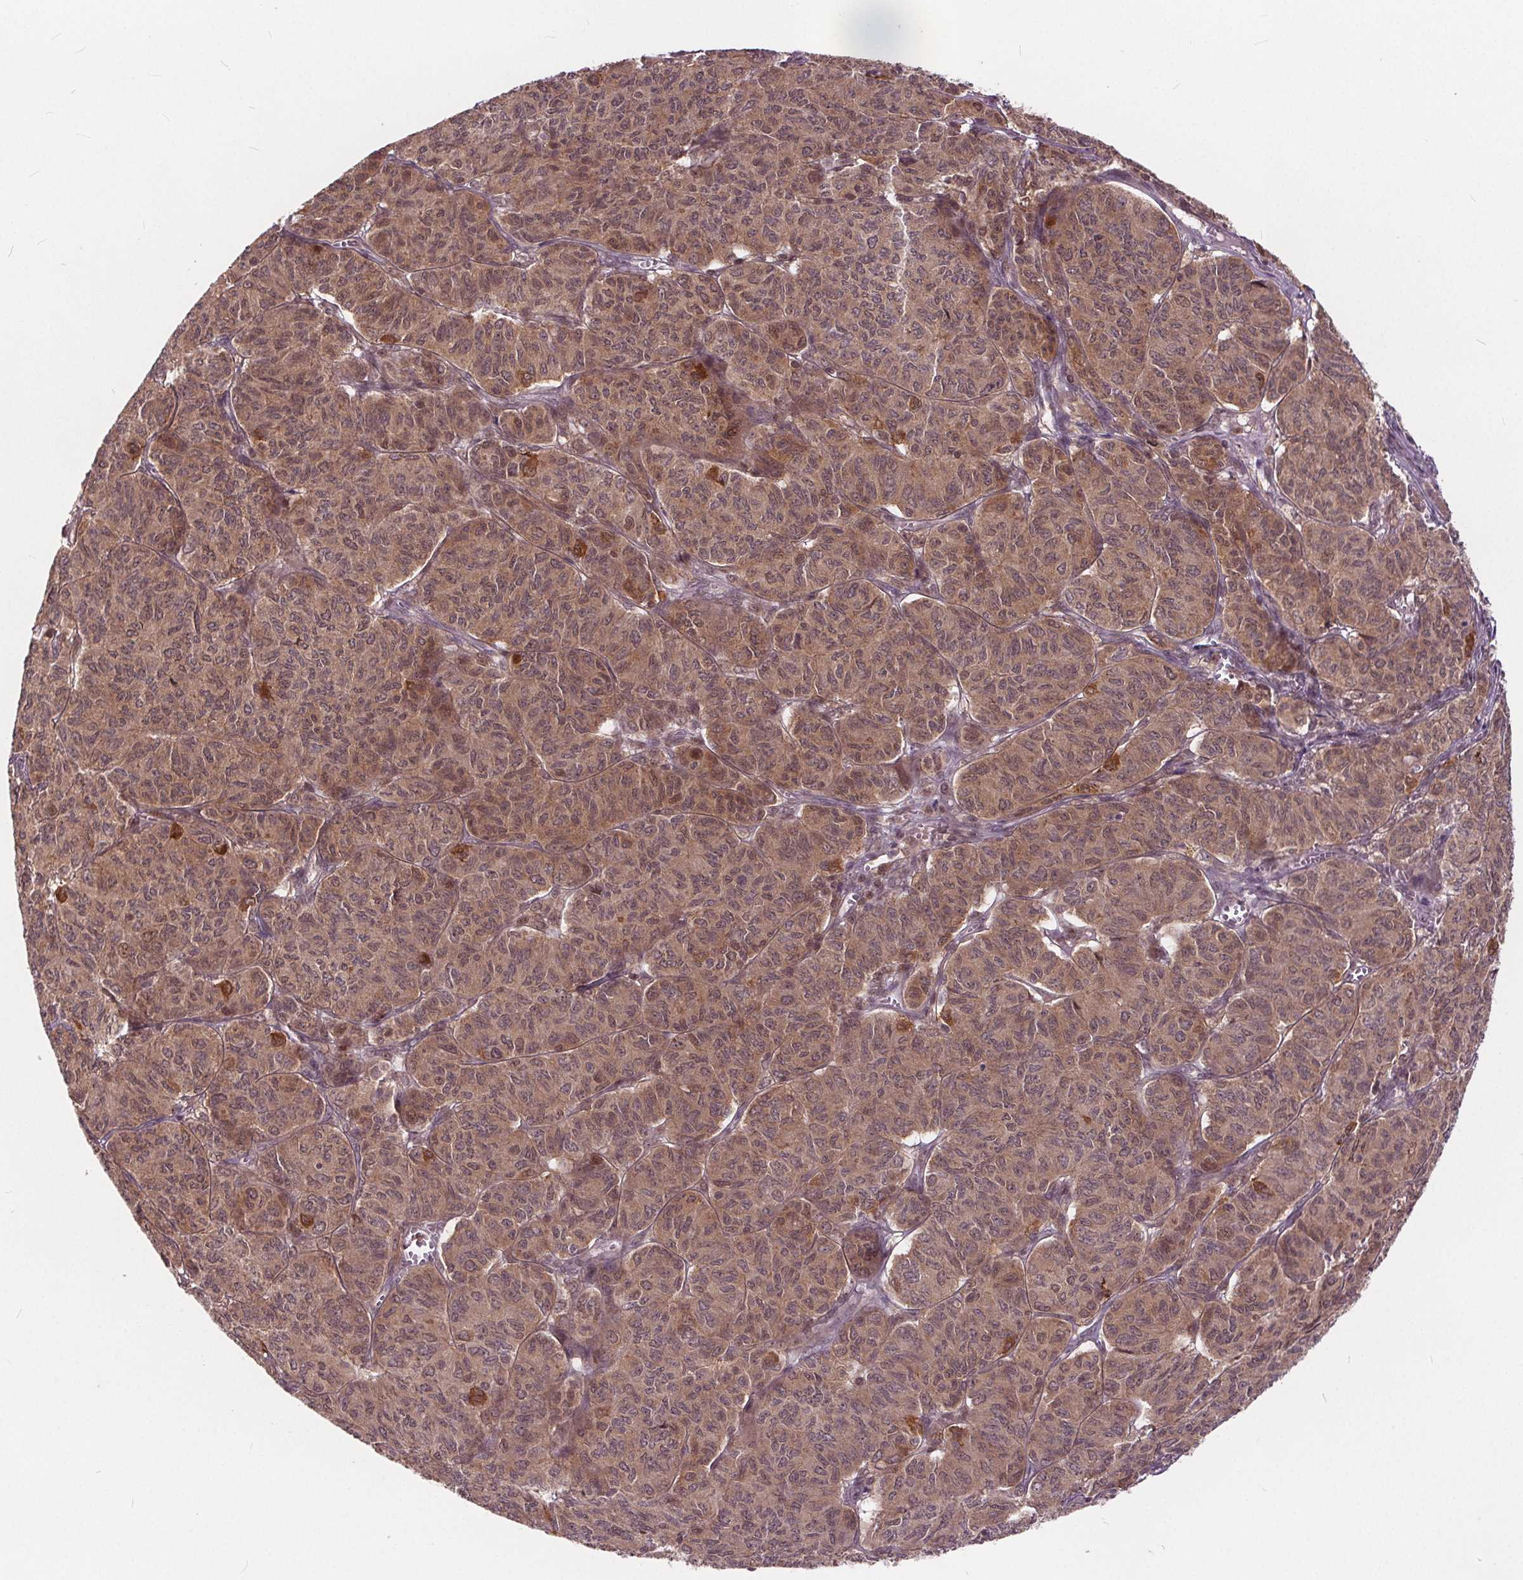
{"staining": {"intensity": "moderate", "quantity": ">75%", "location": "cytoplasmic/membranous"}, "tissue": "ovarian cancer", "cell_type": "Tumor cells", "image_type": "cancer", "snomed": [{"axis": "morphology", "description": "Carcinoma, endometroid"}, {"axis": "topography", "description": "Ovary"}], "caption": "Human ovarian endometroid carcinoma stained with a brown dye shows moderate cytoplasmic/membranous positive positivity in about >75% of tumor cells.", "gene": "HIF1AN", "patient": {"sex": "female", "age": 80}}